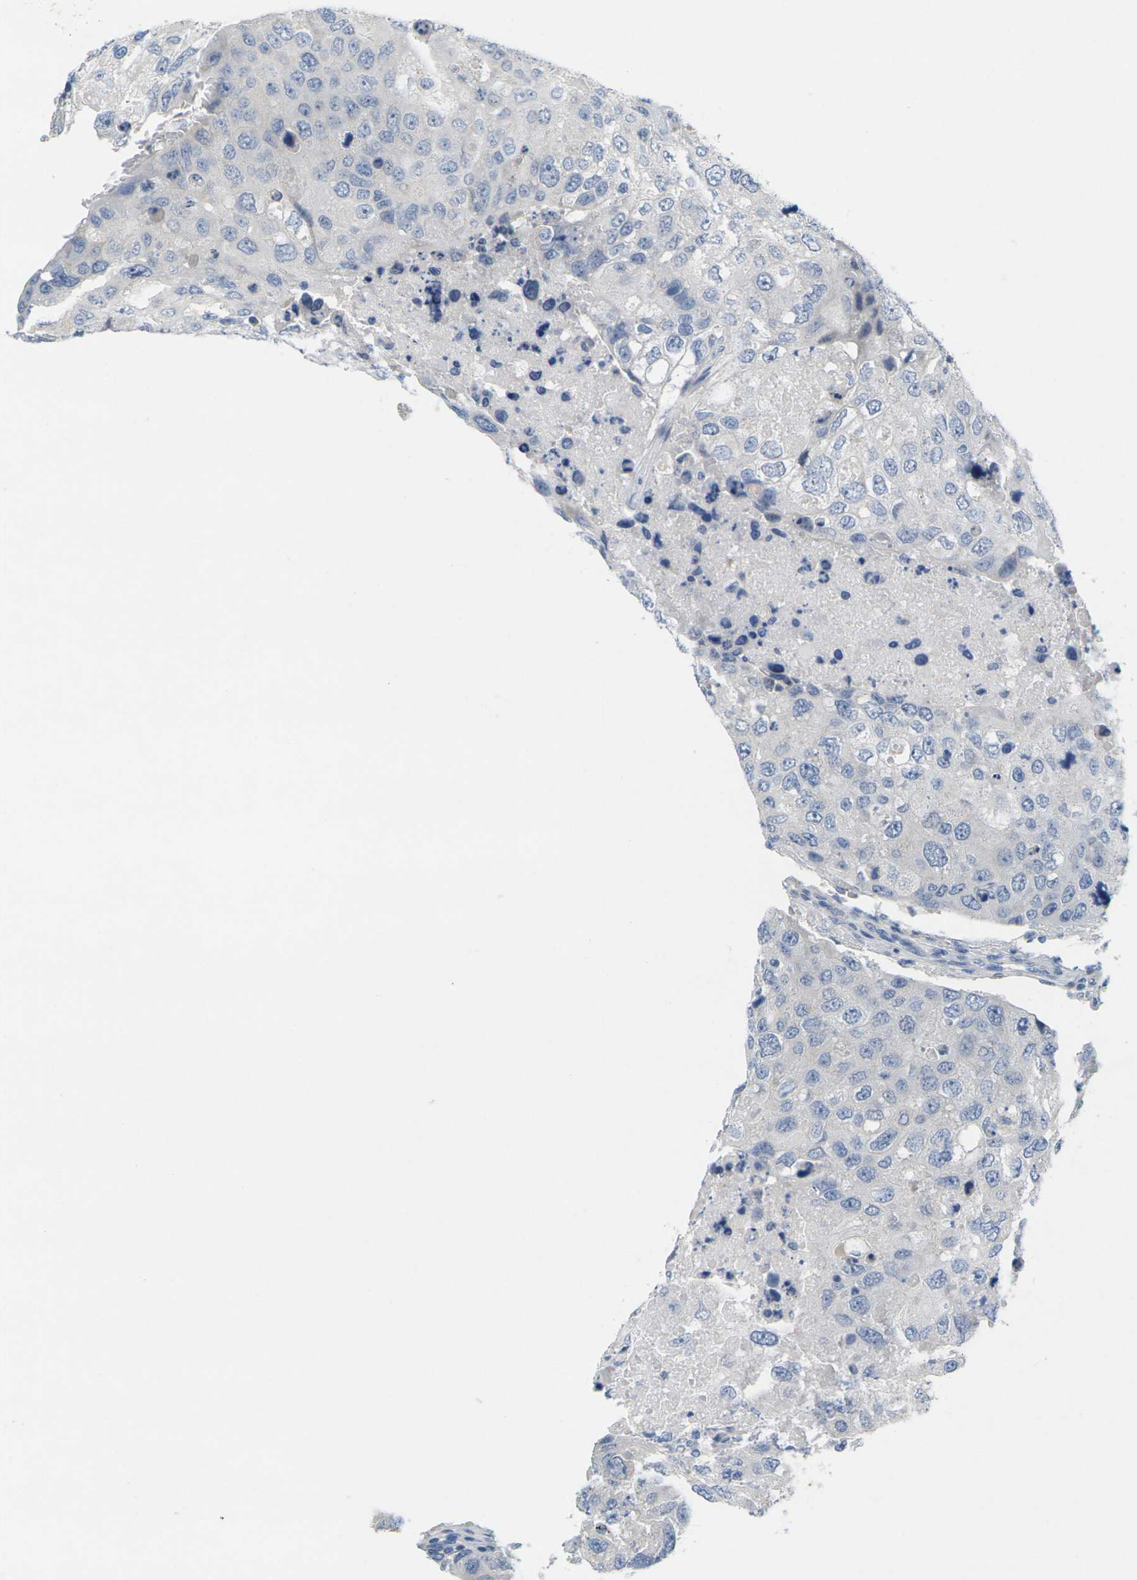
{"staining": {"intensity": "negative", "quantity": "none", "location": "none"}, "tissue": "urothelial cancer", "cell_type": "Tumor cells", "image_type": "cancer", "snomed": [{"axis": "morphology", "description": "Urothelial carcinoma, High grade"}, {"axis": "topography", "description": "Lymph node"}, {"axis": "topography", "description": "Urinary bladder"}], "caption": "High magnification brightfield microscopy of urothelial carcinoma (high-grade) stained with DAB (3,3'-diaminobenzidine) (brown) and counterstained with hematoxylin (blue): tumor cells show no significant positivity.", "gene": "TNNI3", "patient": {"sex": "male", "age": 51}}